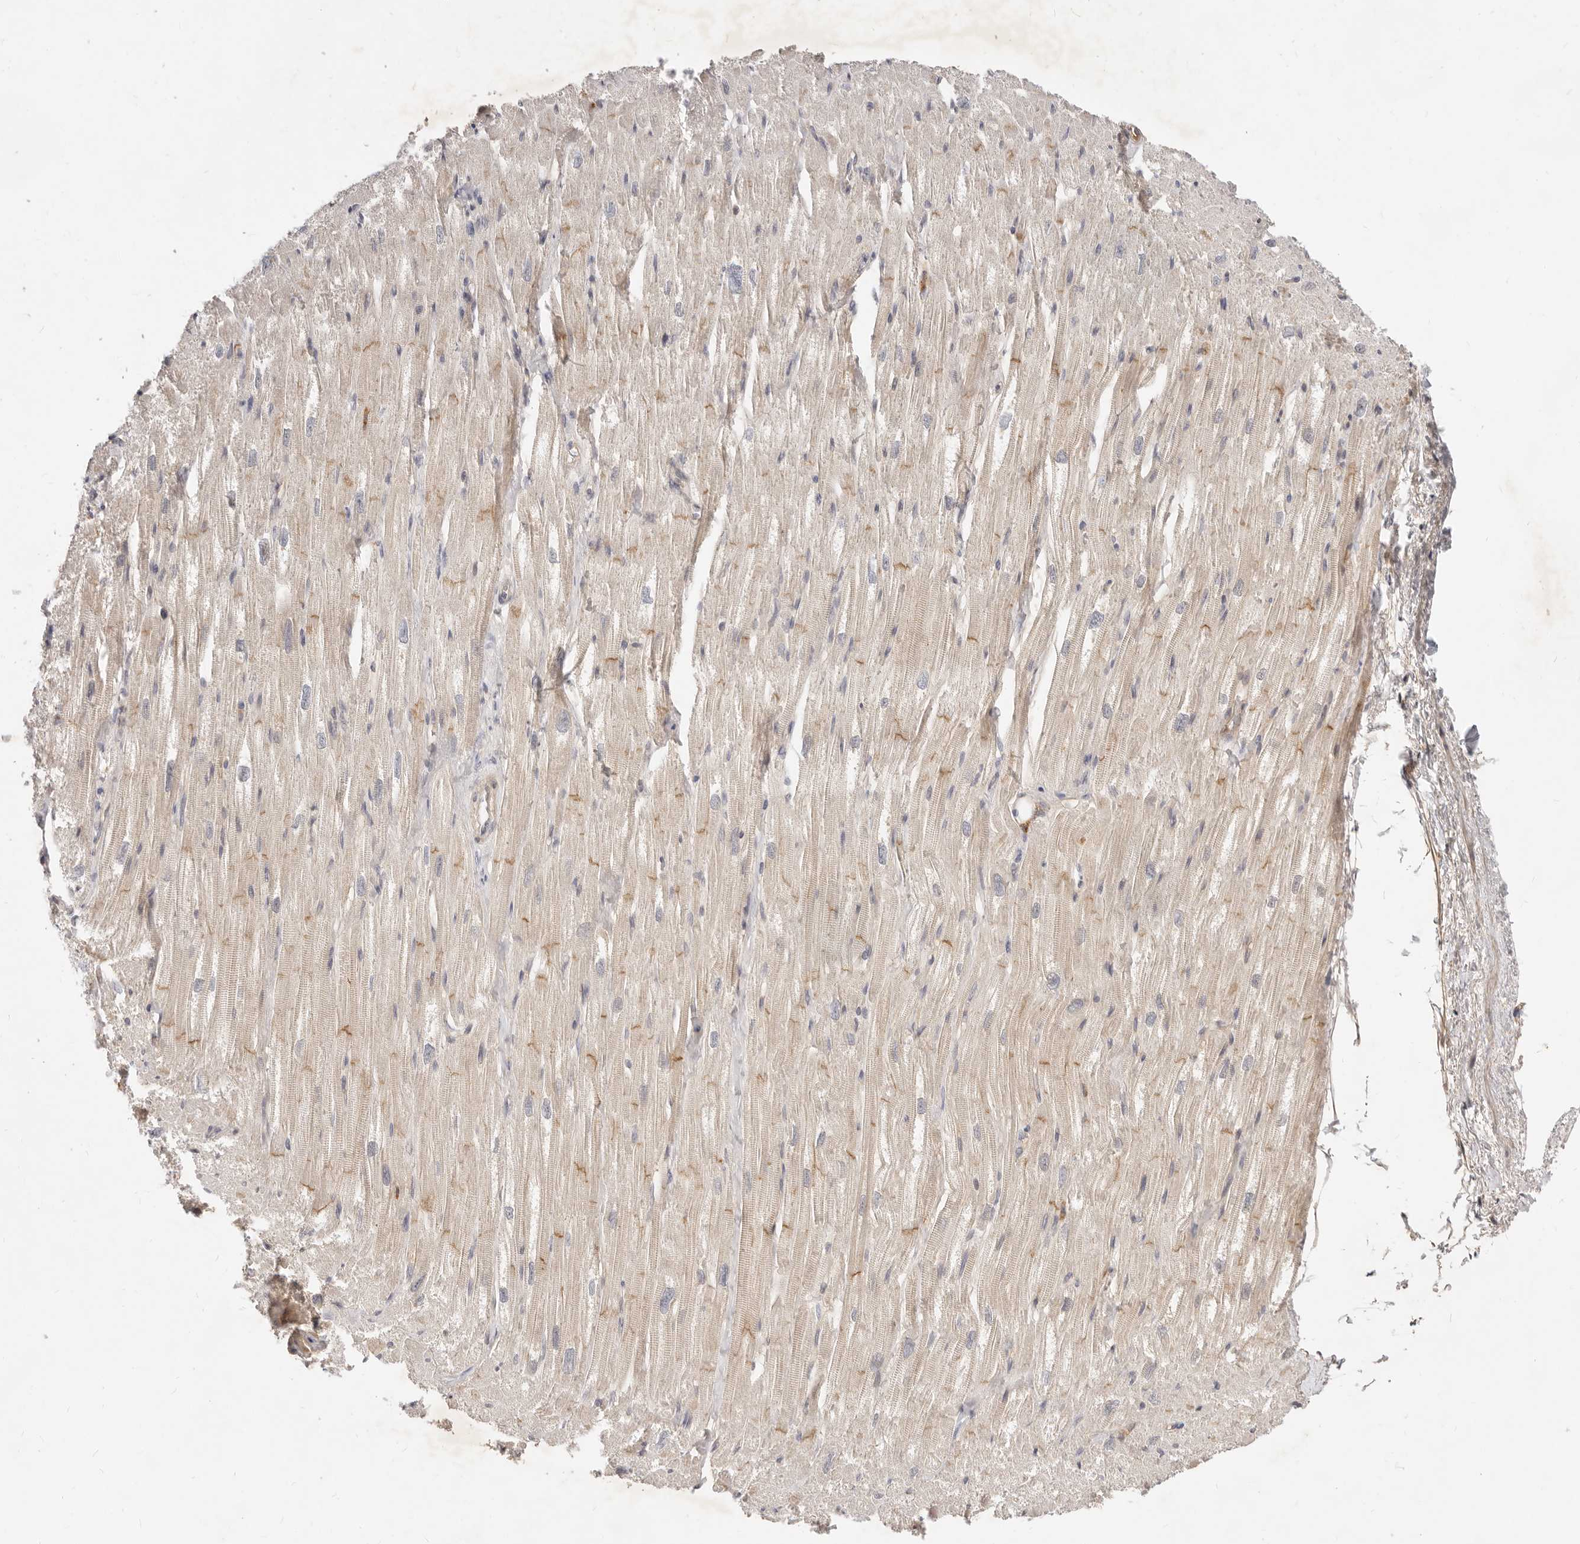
{"staining": {"intensity": "moderate", "quantity": "25%-75%", "location": "cytoplasmic/membranous"}, "tissue": "heart muscle", "cell_type": "Cardiomyocytes", "image_type": "normal", "snomed": [{"axis": "morphology", "description": "Normal tissue, NOS"}, {"axis": "topography", "description": "Heart"}], "caption": "Brown immunohistochemical staining in unremarkable human heart muscle exhibits moderate cytoplasmic/membranous staining in about 25%-75% of cardiomyocytes.", "gene": "USP49", "patient": {"sex": "male", "age": 50}}